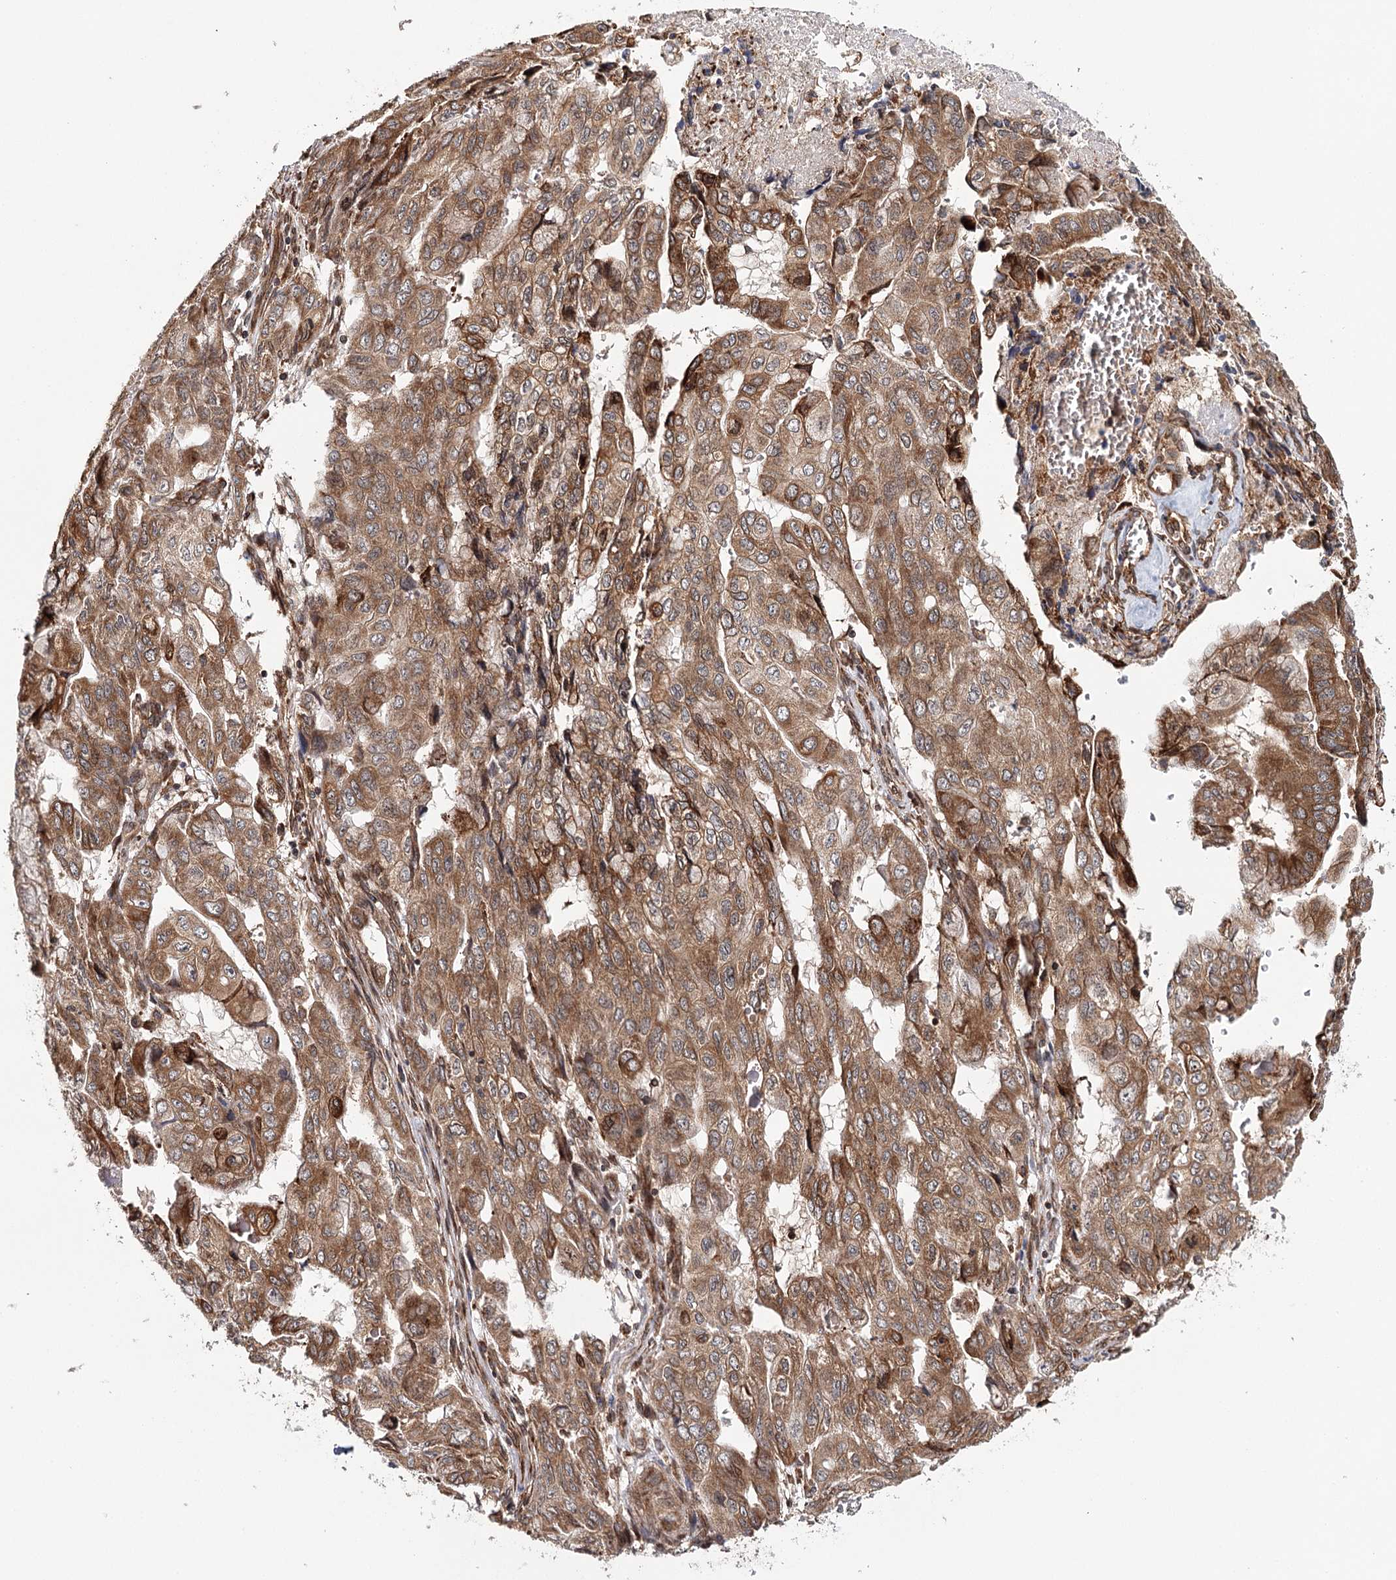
{"staining": {"intensity": "moderate", "quantity": ">75%", "location": "cytoplasmic/membranous"}, "tissue": "pancreatic cancer", "cell_type": "Tumor cells", "image_type": "cancer", "snomed": [{"axis": "morphology", "description": "Adenocarcinoma, NOS"}, {"axis": "topography", "description": "Pancreas"}], "caption": "Human adenocarcinoma (pancreatic) stained for a protein (brown) shows moderate cytoplasmic/membranous positive staining in approximately >75% of tumor cells.", "gene": "MKNK1", "patient": {"sex": "male", "age": 51}}